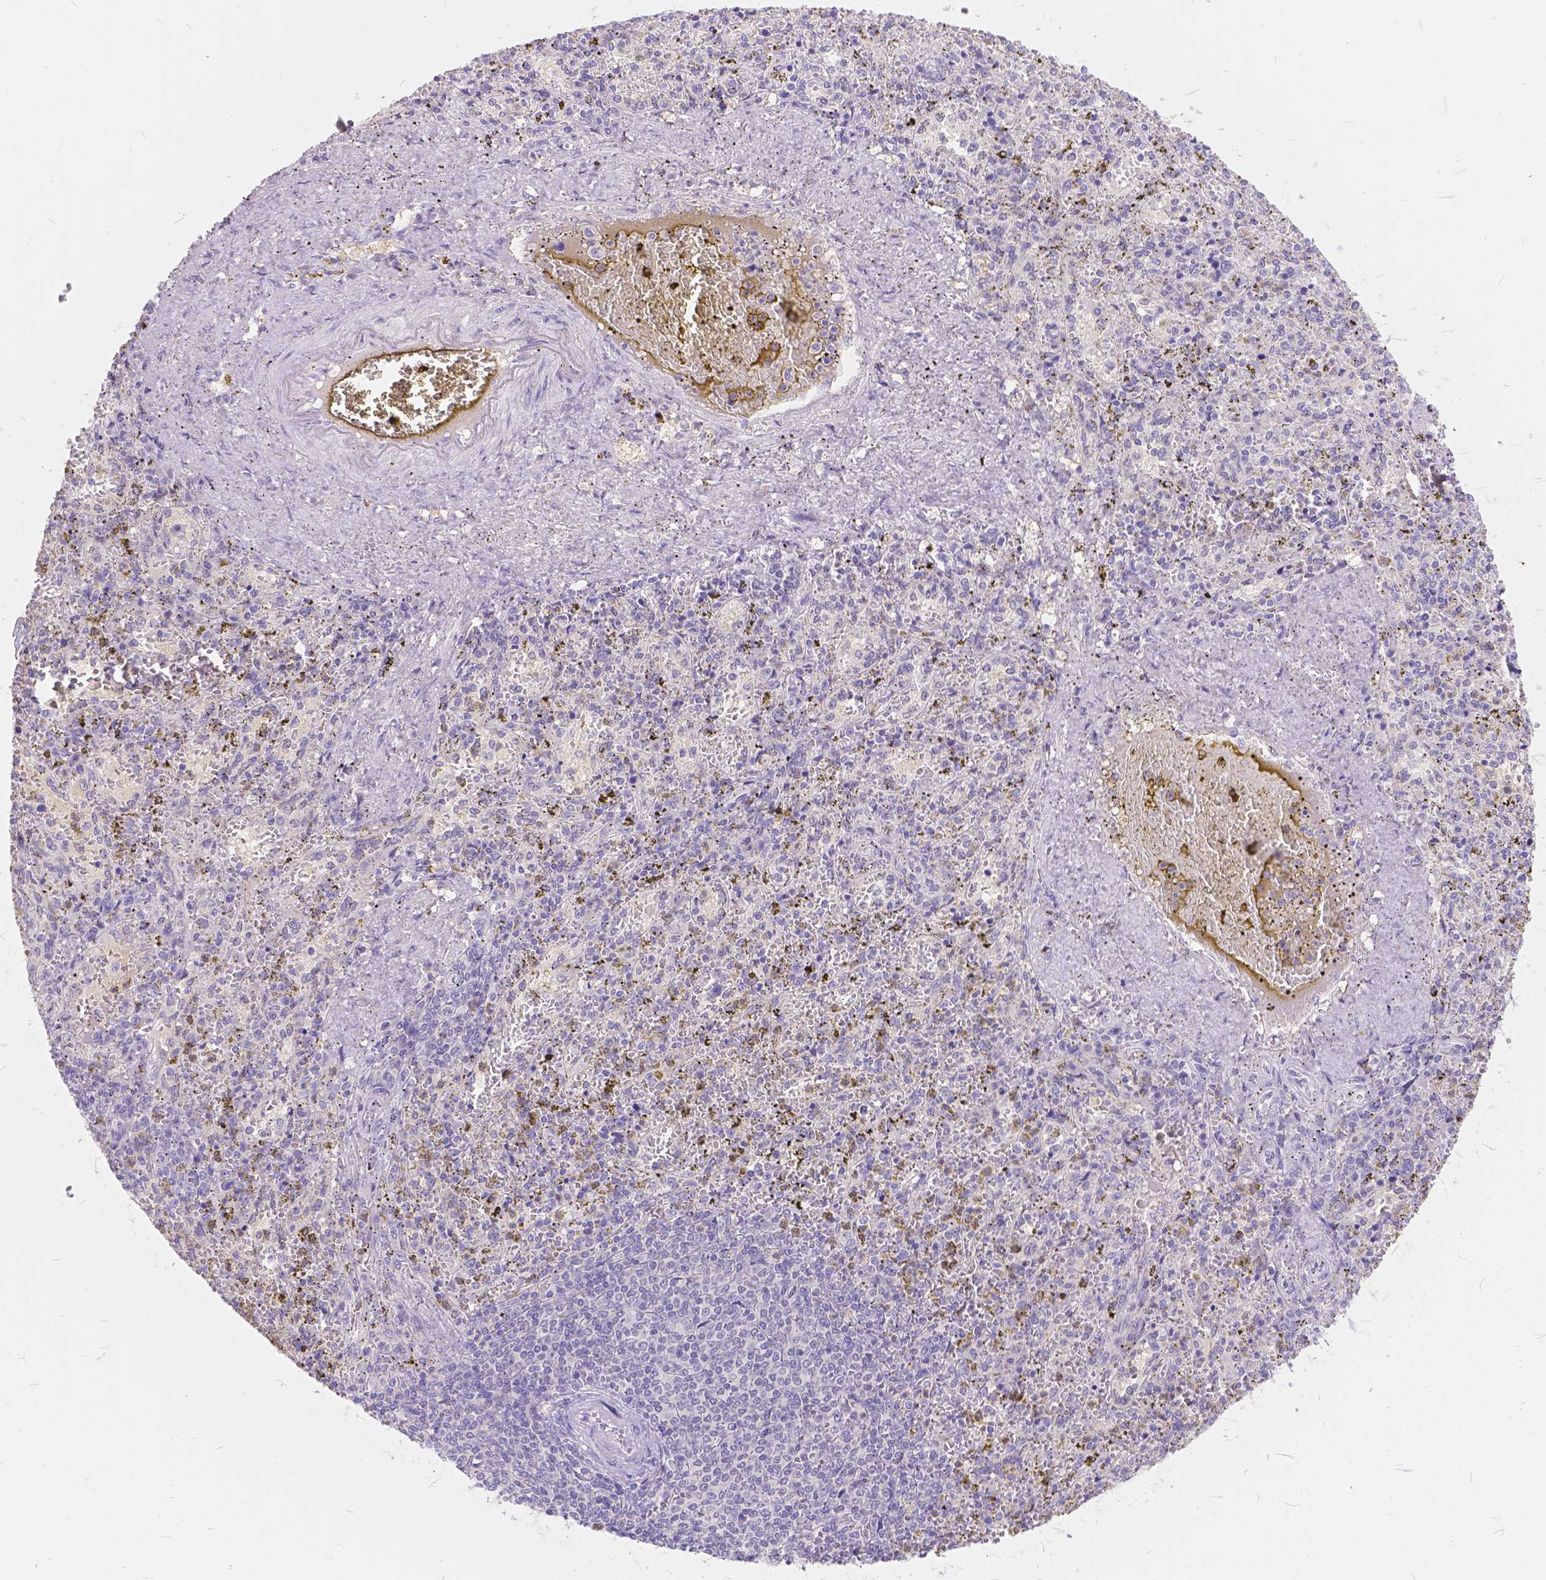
{"staining": {"intensity": "negative", "quantity": "none", "location": "none"}, "tissue": "spleen", "cell_type": "Cells in red pulp", "image_type": "normal", "snomed": [{"axis": "morphology", "description": "Normal tissue, NOS"}, {"axis": "topography", "description": "Spleen"}], "caption": "This photomicrograph is of normal spleen stained with immunohistochemistry to label a protein in brown with the nuclei are counter-stained blue. There is no positivity in cells in red pulp. The staining was performed using DAB (3,3'-diaminobenzidine) to visualize the protein expression in brown, while the nuclei were stained in blue with hematoxylin (Magnification: 20x).", "gene": "PEX11G", "patient": {"sex": "female", "age": 50}}